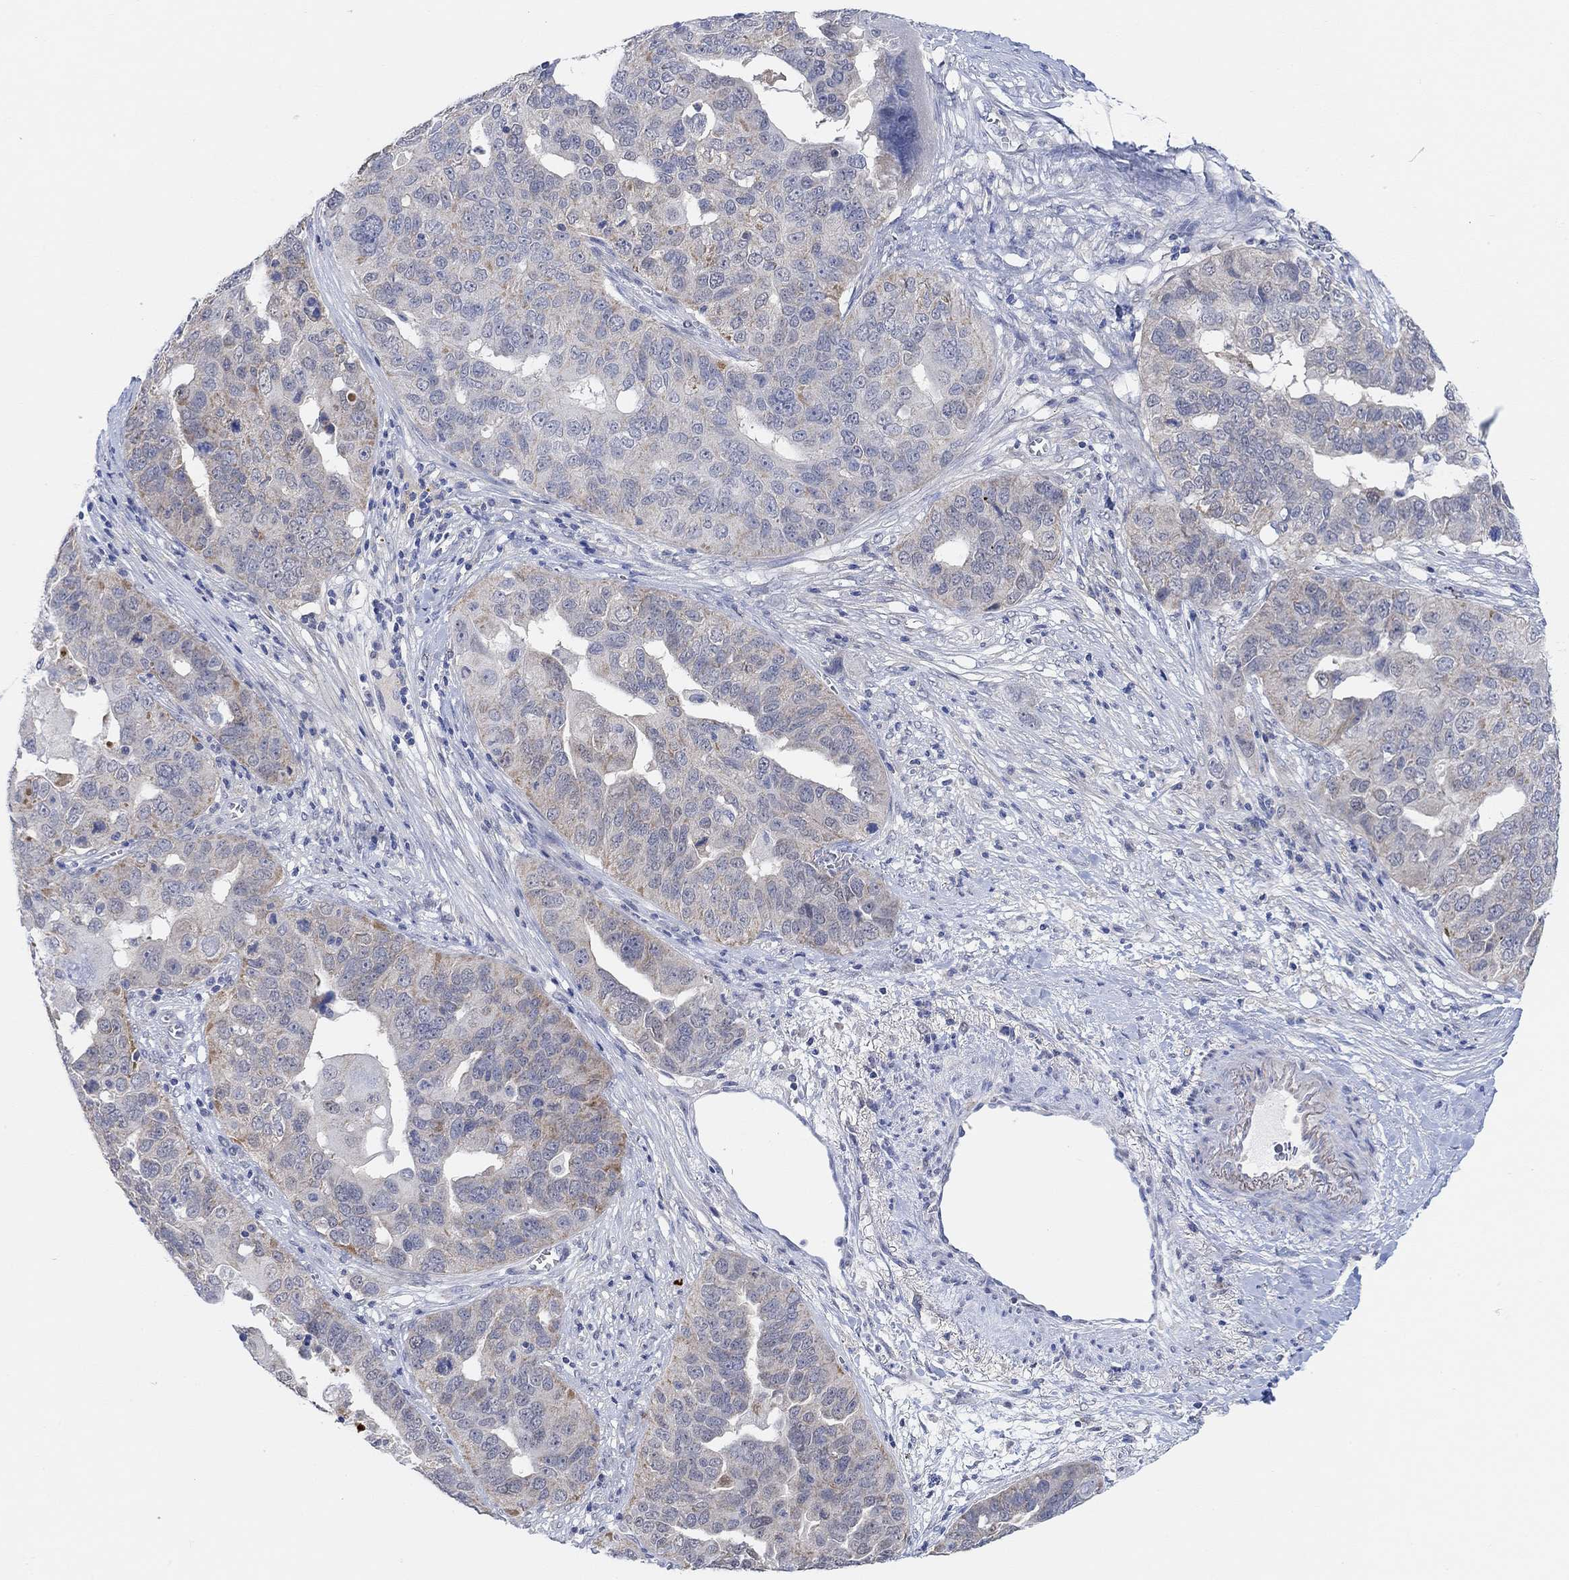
{"staining": {"intensity": "weak", "quantity": "<25%", "location": "cytoplasmic/membranous"}, "tissue": "ovarian cancer", "cell_type": "Tumor cells", "image_type": "cancer", "snomed": [{"axis": "morphology", "description": "Carcinoma, endometroid"}, {"axis": "topography", "description": "Soft tissue"}, {"axis": "topography", "description": "Ovary"}], "caption": "Ovarian endometroid carcinoma was stained to show a protein in brown. There is no significant positivity in tumor cells.", "gene": "RIMS1", "patient": {"sex": "female", "age": 52}}